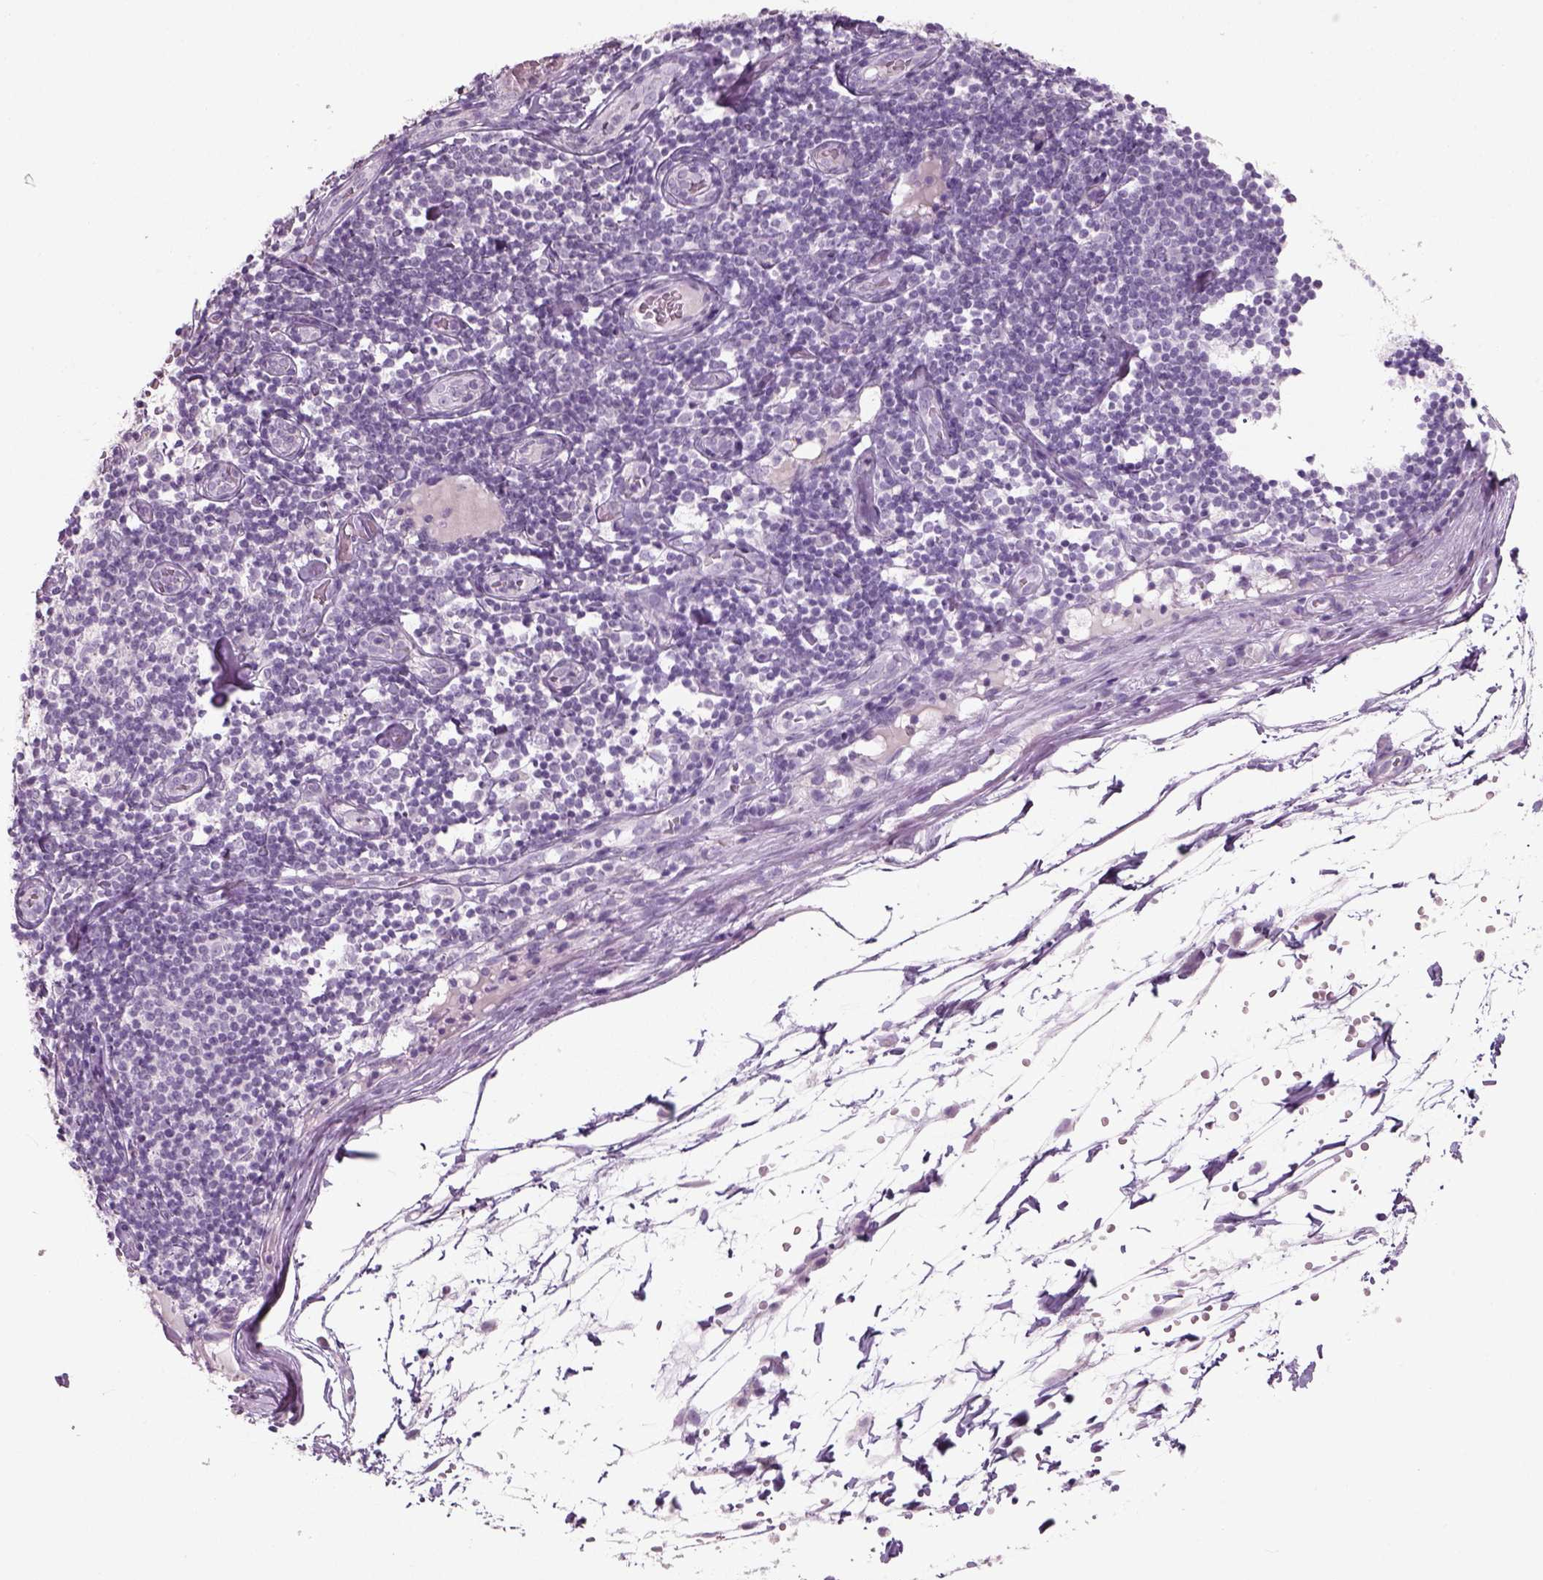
{"staining": {"intensity": "negative", "quantity": "none", "location": "none"}, "tissue": "melanoma", "cell_type": "Tumor cells", "image_type": "cancer", "snomed": [{"axis": "morphology", "description": "Malignant melanoma, Metastatic site"}, {"axis": "topography", "description": "Lymph node"}], "caption": "An immunohistochemistry photomicrograph of malignant melanoma (metastatic site) is shown. There is no staining in tumor cells of malignant melanoma (metastatic site). The staining was performed using DAB (3,3'-diaminobenzidine) to visualize the protein expression in brown, while the nuclei were stained in blue with hematoxylin (Magnification: 20x).", "gene": "SLC6A2", "patient": {"sex": "female", "age": 64}}